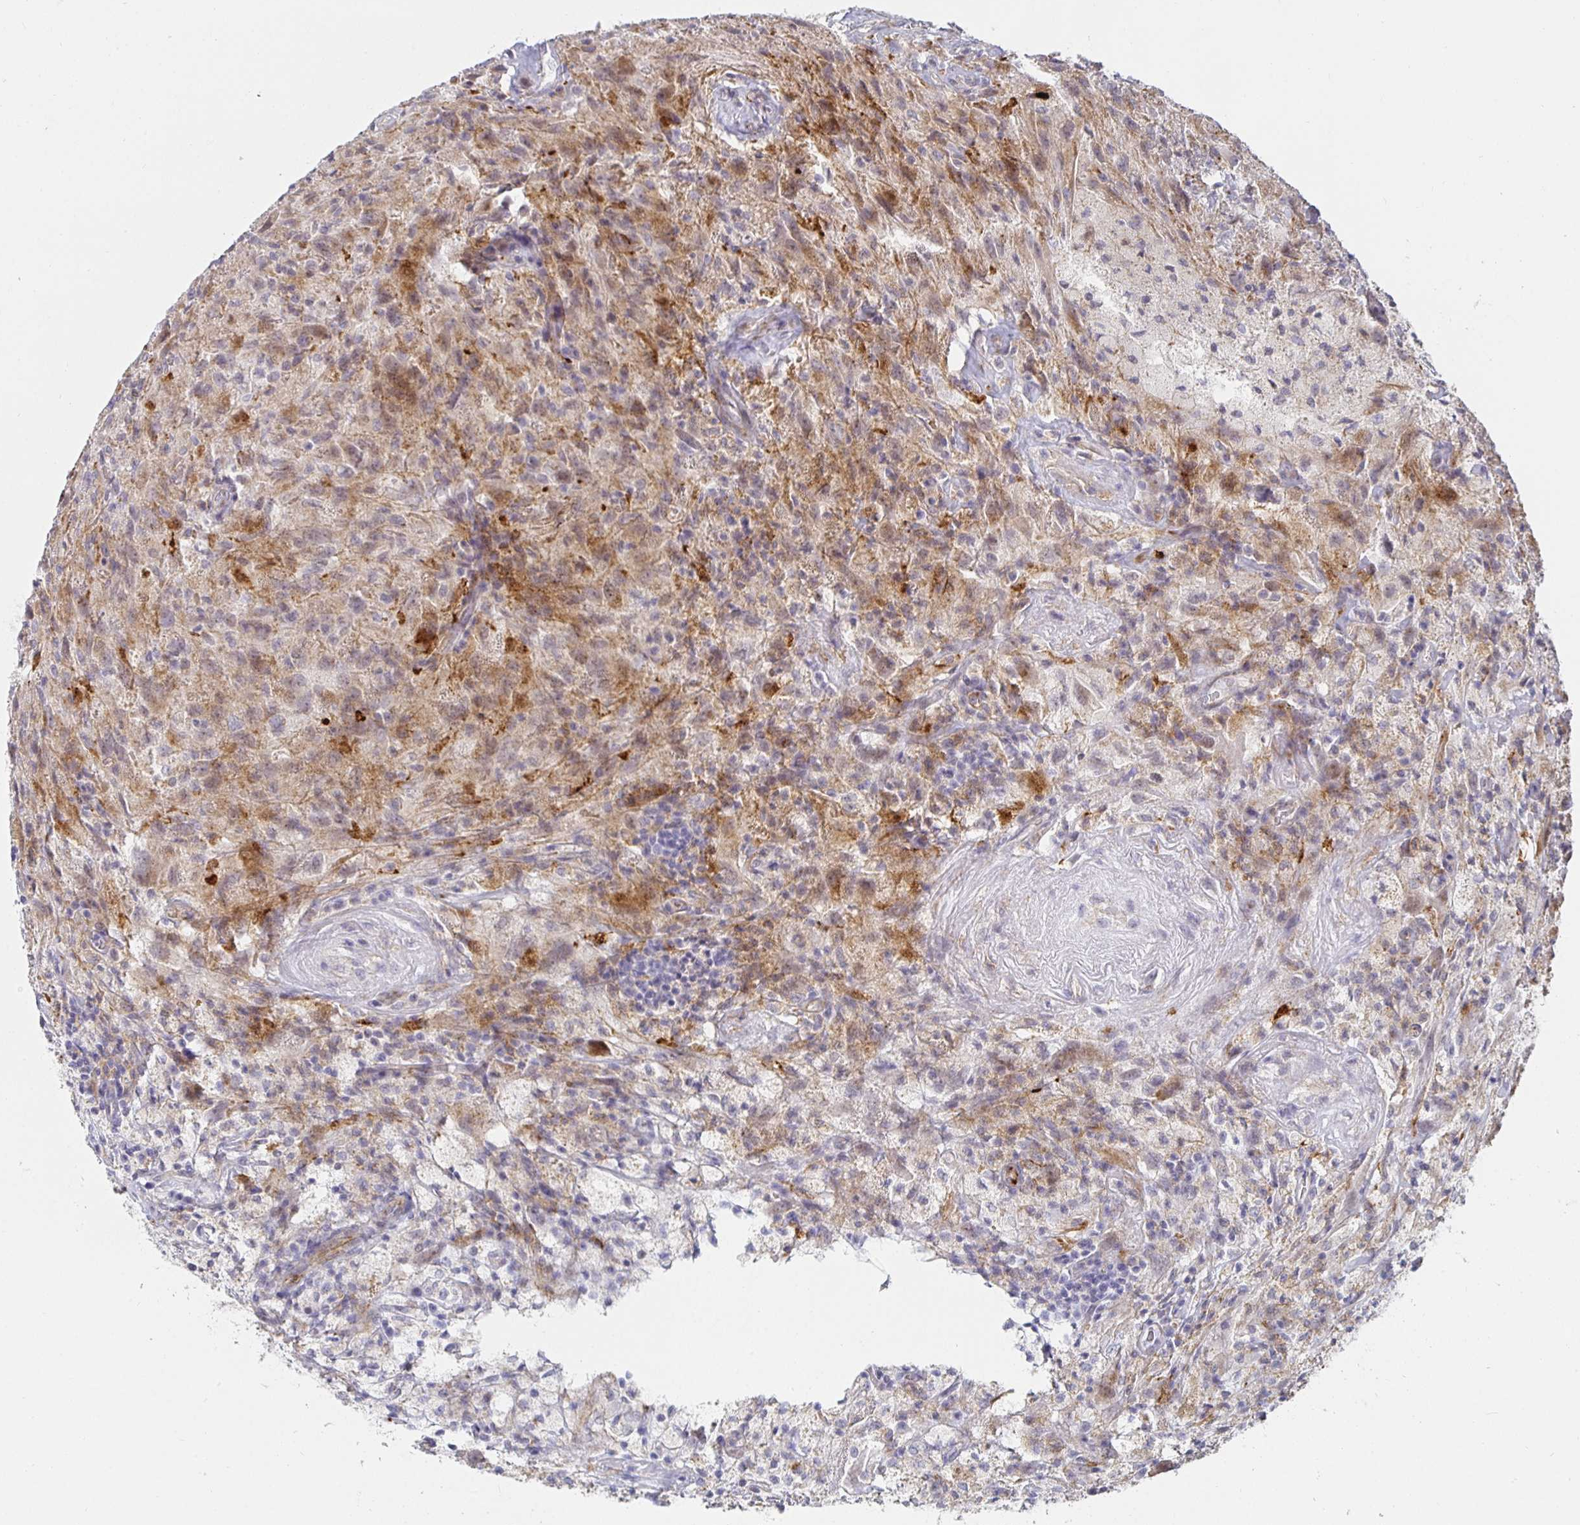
{"staining": {"intensity": "moderate", "quantity": "<25%", "location": "cytoplasmic/membranous"}, "tissue": "glioma", "cell_type": "Tumor cells", "image_type": "cancer", "snomed": [{"axis": "morphology", "description": "Glioma, malignant, High grade"}, {"axis": "topography", "description": "Brain"}], "caption": "An IHC histopathology image of neoplastic tissue is shown. Protein staining in brown shows moderate cytoplasmic/membranous positivity in glioma within tumor cells.", "gene": "S100G", "patient": {"sex": "male", "age": 68}}